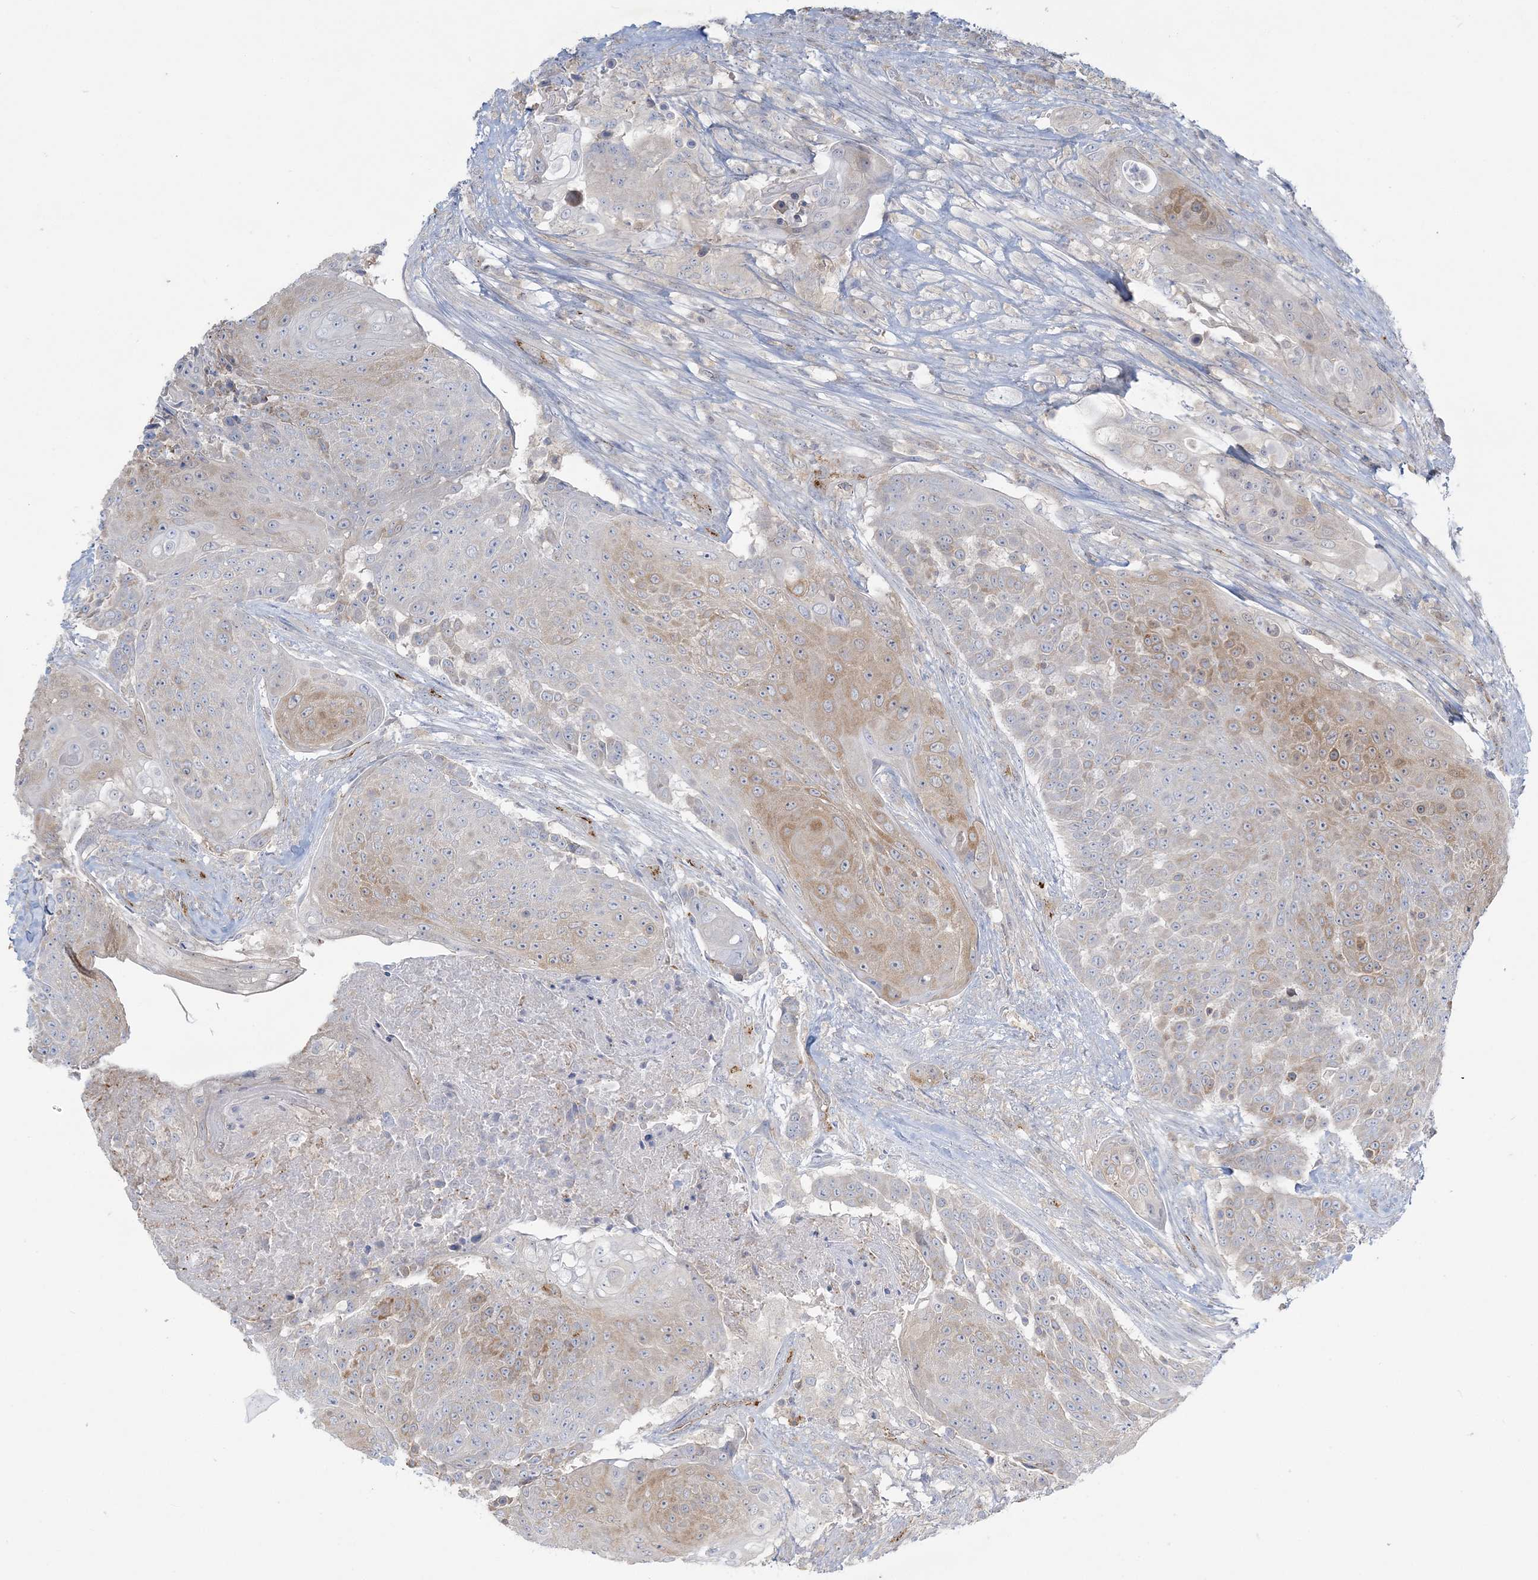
{"staining": {"intensity": "moderate", "quantity": "<25%", "location": "cytoplasmic/membranous"}, "tissue": "urothelial cancer", "cell_type": "Tumor cells", "image_type": "cancer", "snomed": [{"axis": "morphology", "description": "Urothelial carcinoma, High grade"}, {"axis": "topography", "description": "Urinary bladder"}], "caption": "A histopathology image of high-grade urothelial carcinoma stained for a protein displays moderate cytoplasmic/membranous brown staining in tumor cells. Immunohistochemistry stains the protein in brown and the nuclei are stained blue.", "gene": "INPP1", "patient": {"sex": "female", "age": 63}}